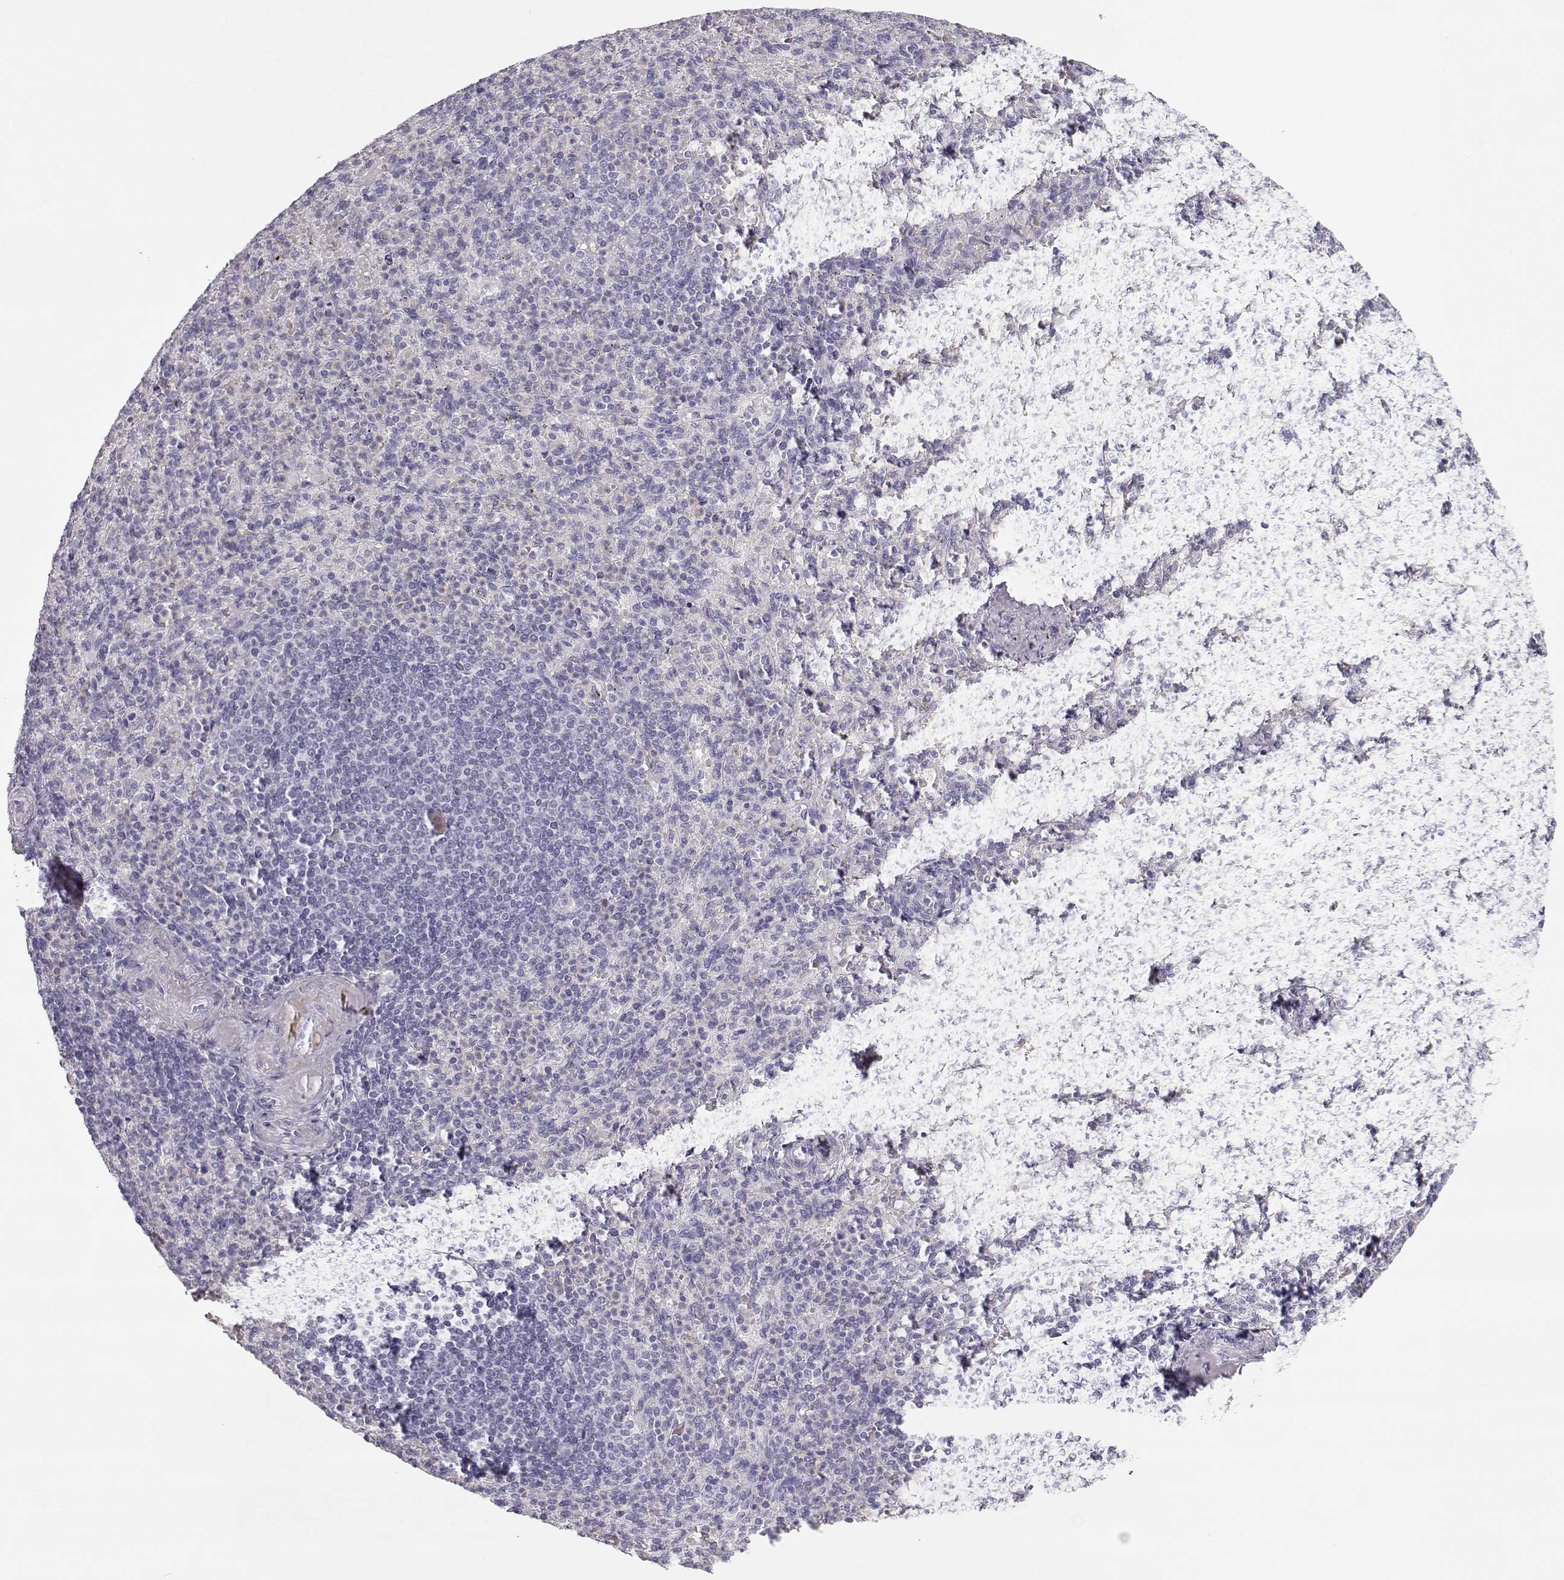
{"staining": {"intensity": "moderate", "quantity": "<25%", "location": "cytoplasmic/membranous"}, "tissue": "spleen", "cell_type": "Cells in red pulp", "image_type": "normal", "snomed": [{"axis": "morphology", "description": "Normal tissue, NOS"}, {"axis": "topography", "description": "Spleen"}], "caption": "Protein expression analysis of unremarkable spleen exhibits moderate cytoplasmic/membranous expression in approximately <25% of cells in red pulp.", "gene": "MIP", "patient": {"sex": "female", "age": 74}}